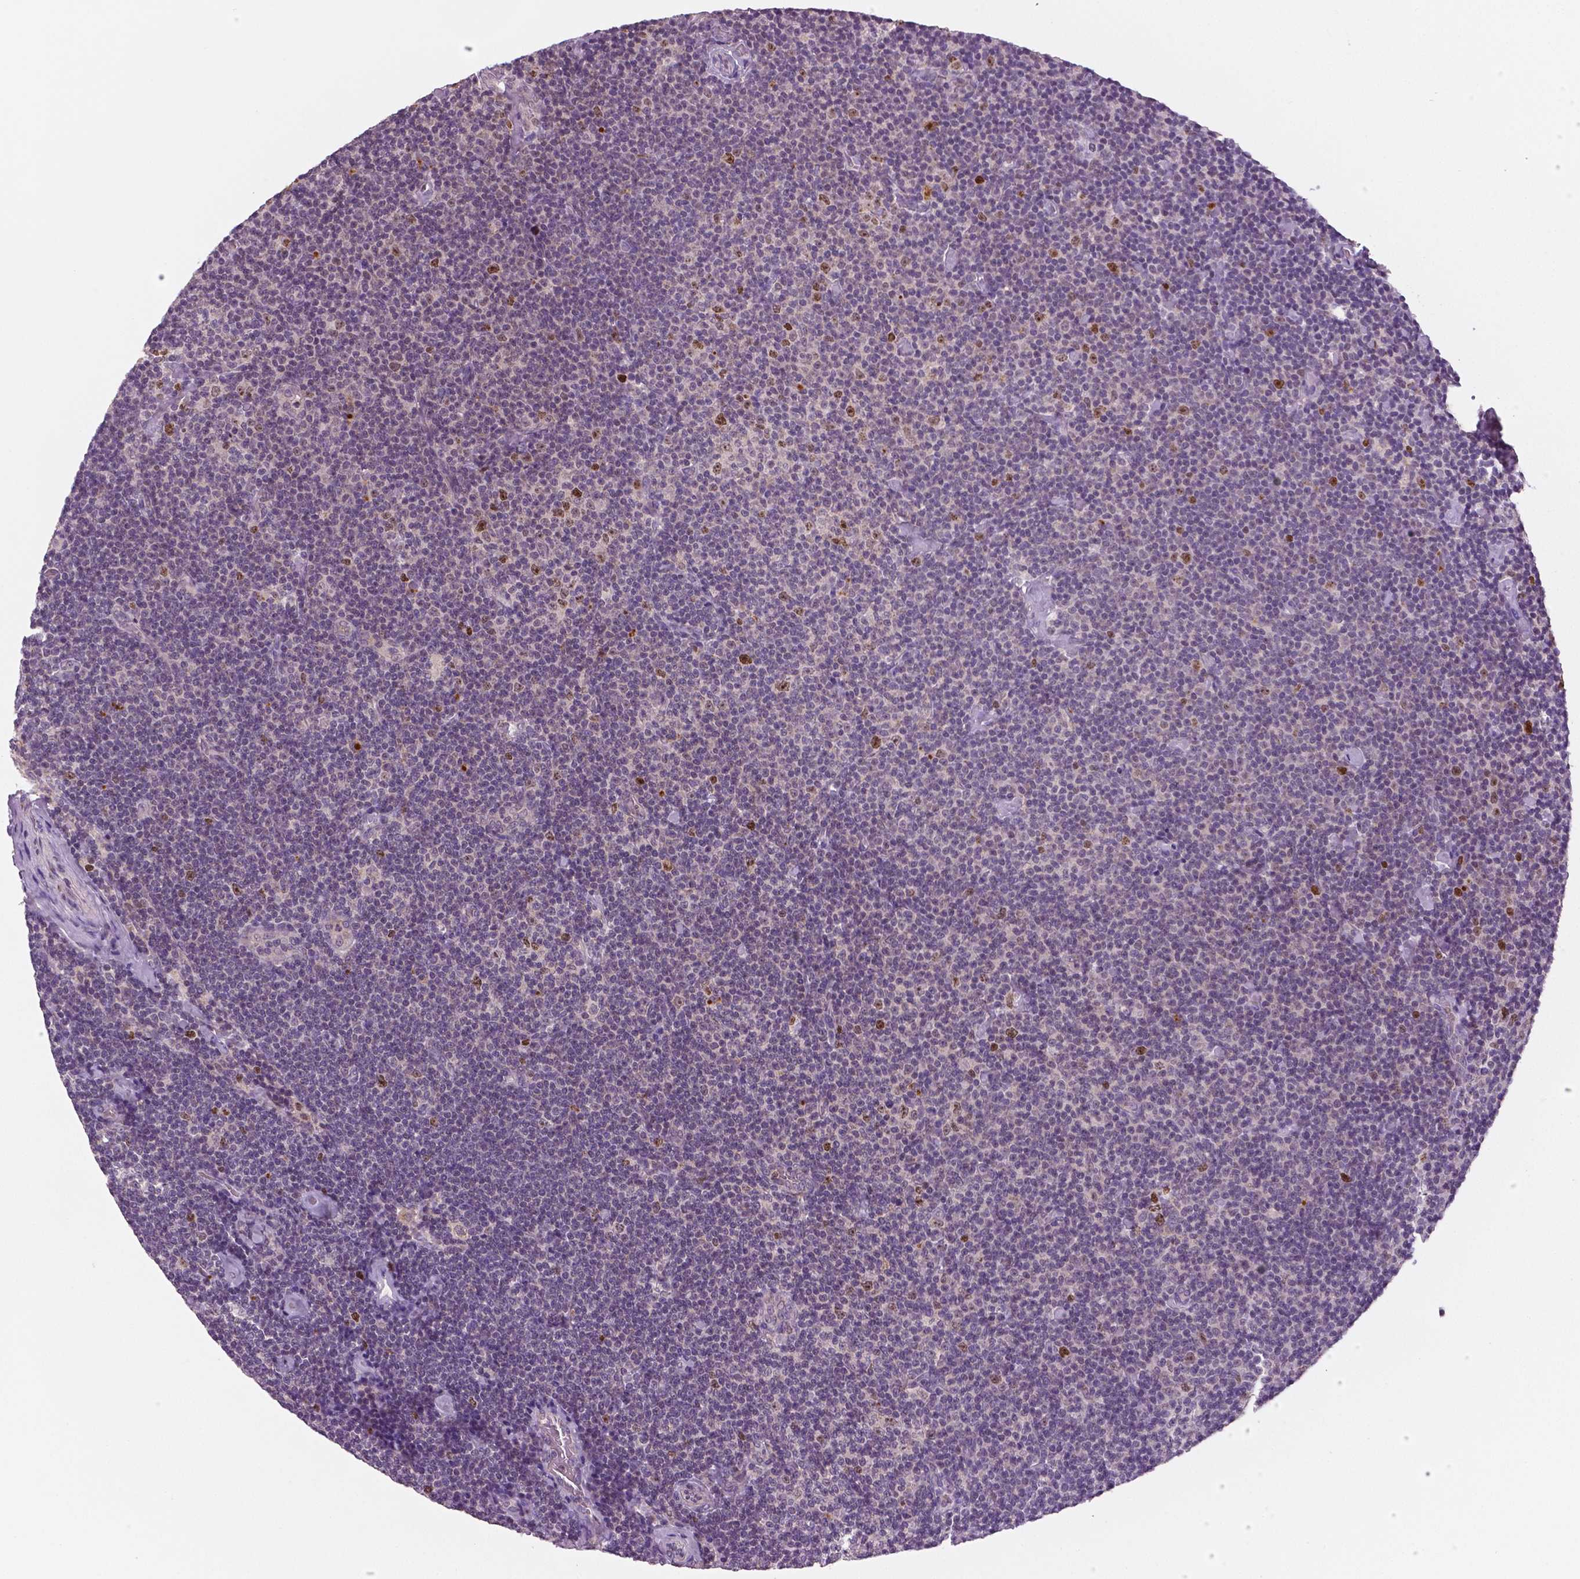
{"staining": {"intensity": "moderate", "quantity": "<25%", "location": "nuclear"}, "tissue": "lymphoma", "cell_type": "Tumor cells", "image_type": "cancer", "snomed": [{"axis": "morphology", "description": "Malignant lymphoma, non-Hodgkin's type, Low grade"}, {"axis": "topography", "description": "Lymph node"}], "caption": "Tumor cells exhibit moderate nuclear expression in about <25% of cells in malignant lymphoma, non-Hodgkin's type (low-grade).", "gene": "MKI67", "patient": {"sex": "male", "age": 81}}